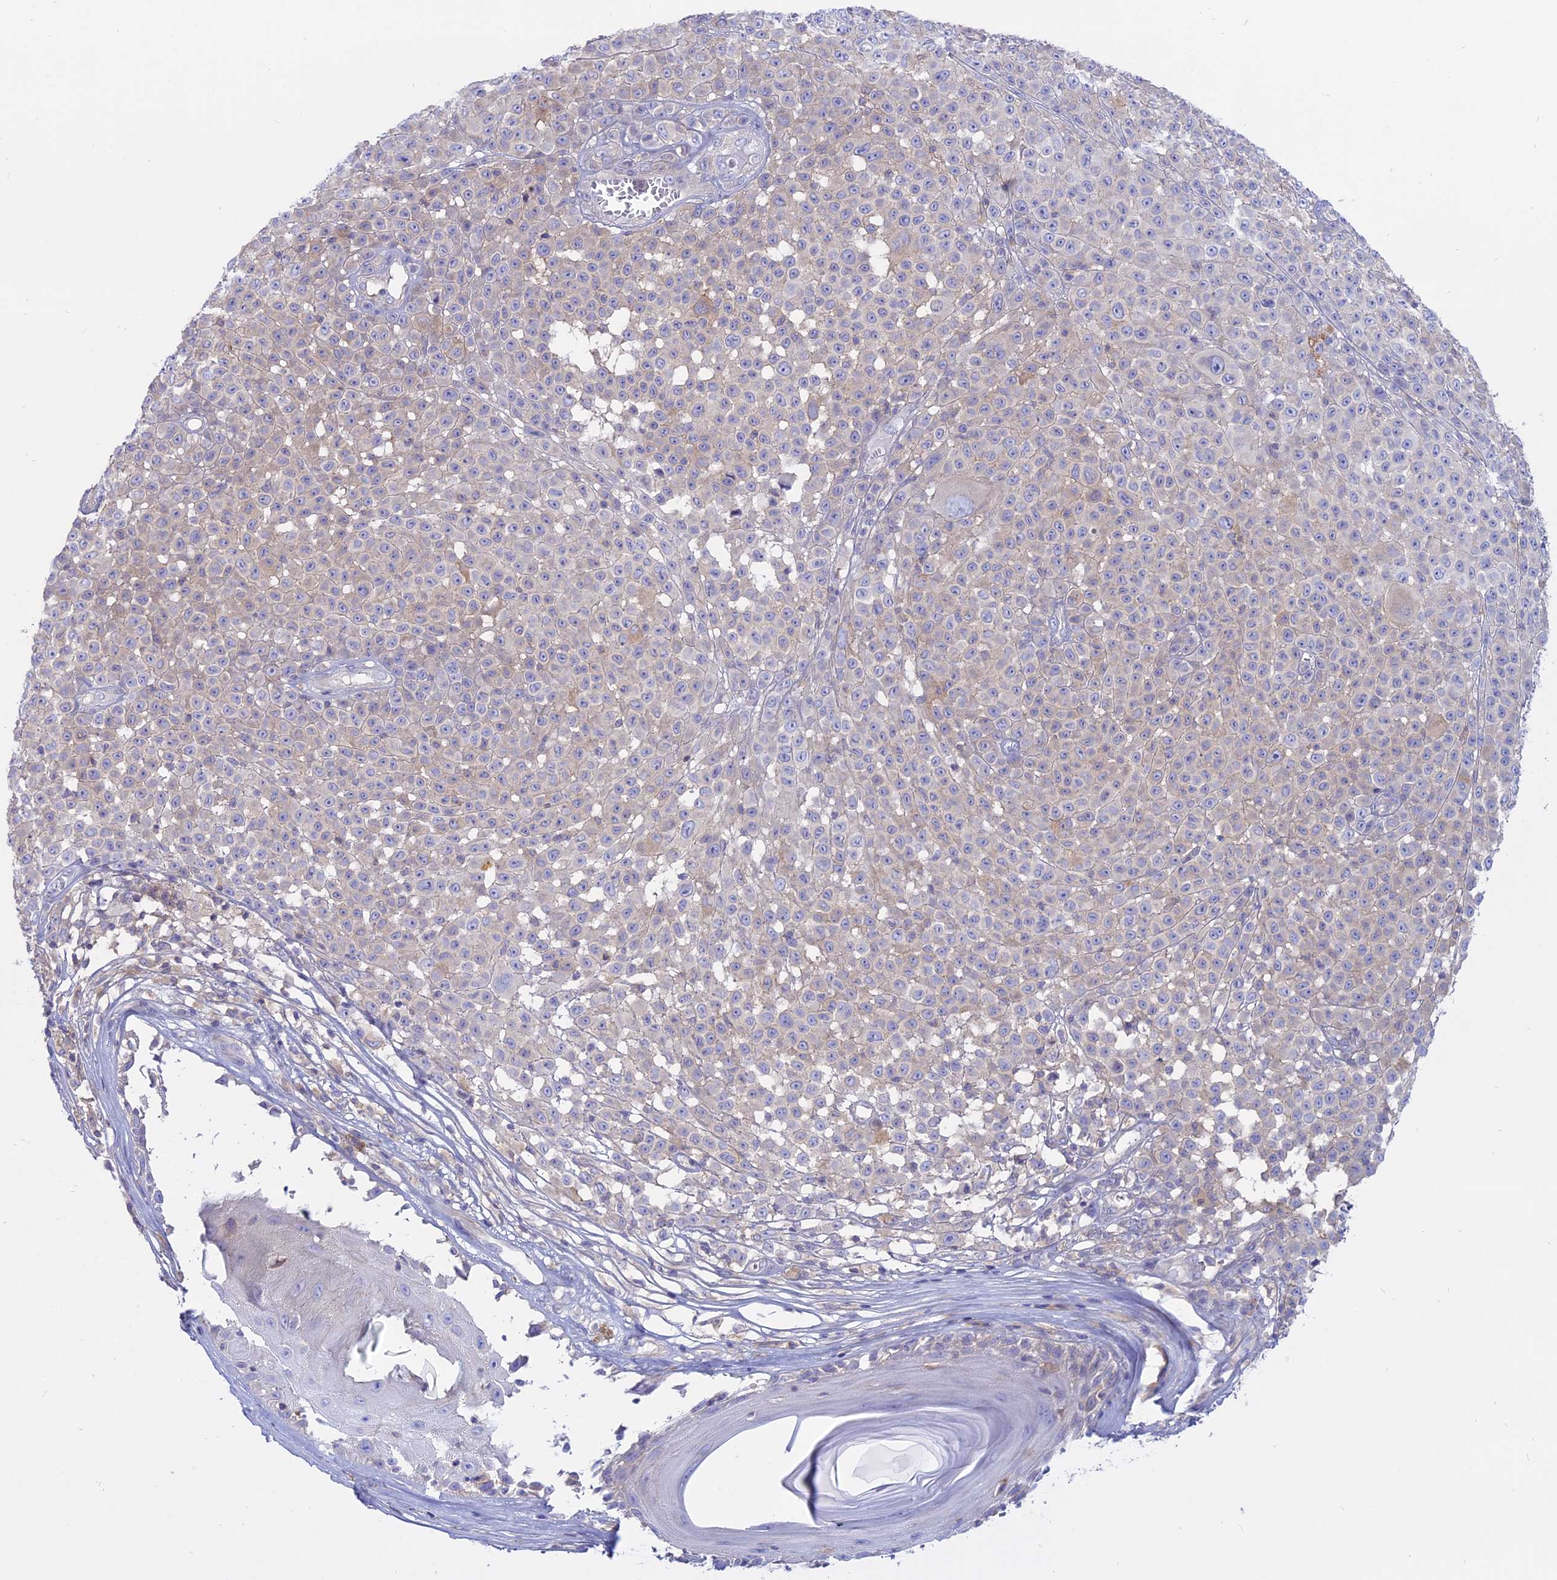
{"staining": {"intensity": "weak", "quantity": "<25%", "location": "cytoplasmic/membranous"}, "tissue": "melanoma", "cell_type": "Tumor cells", "image_type": "cancer", "snomed": [{"axis": "morphology", "description": "Malignant melanoma, NOS"}, {"axis": "topography", "description": "Skin"}], "caption": "High magnification brightfield microscopy of malignant melanoma stained with DAB (3,3'-diaminobenzidine) (brown) and counterstained with hematoxylin (blue): tumor cells show no significant staining.", "gene": "AHCYL1", "patient": {"sex": "female", "age": 94}}